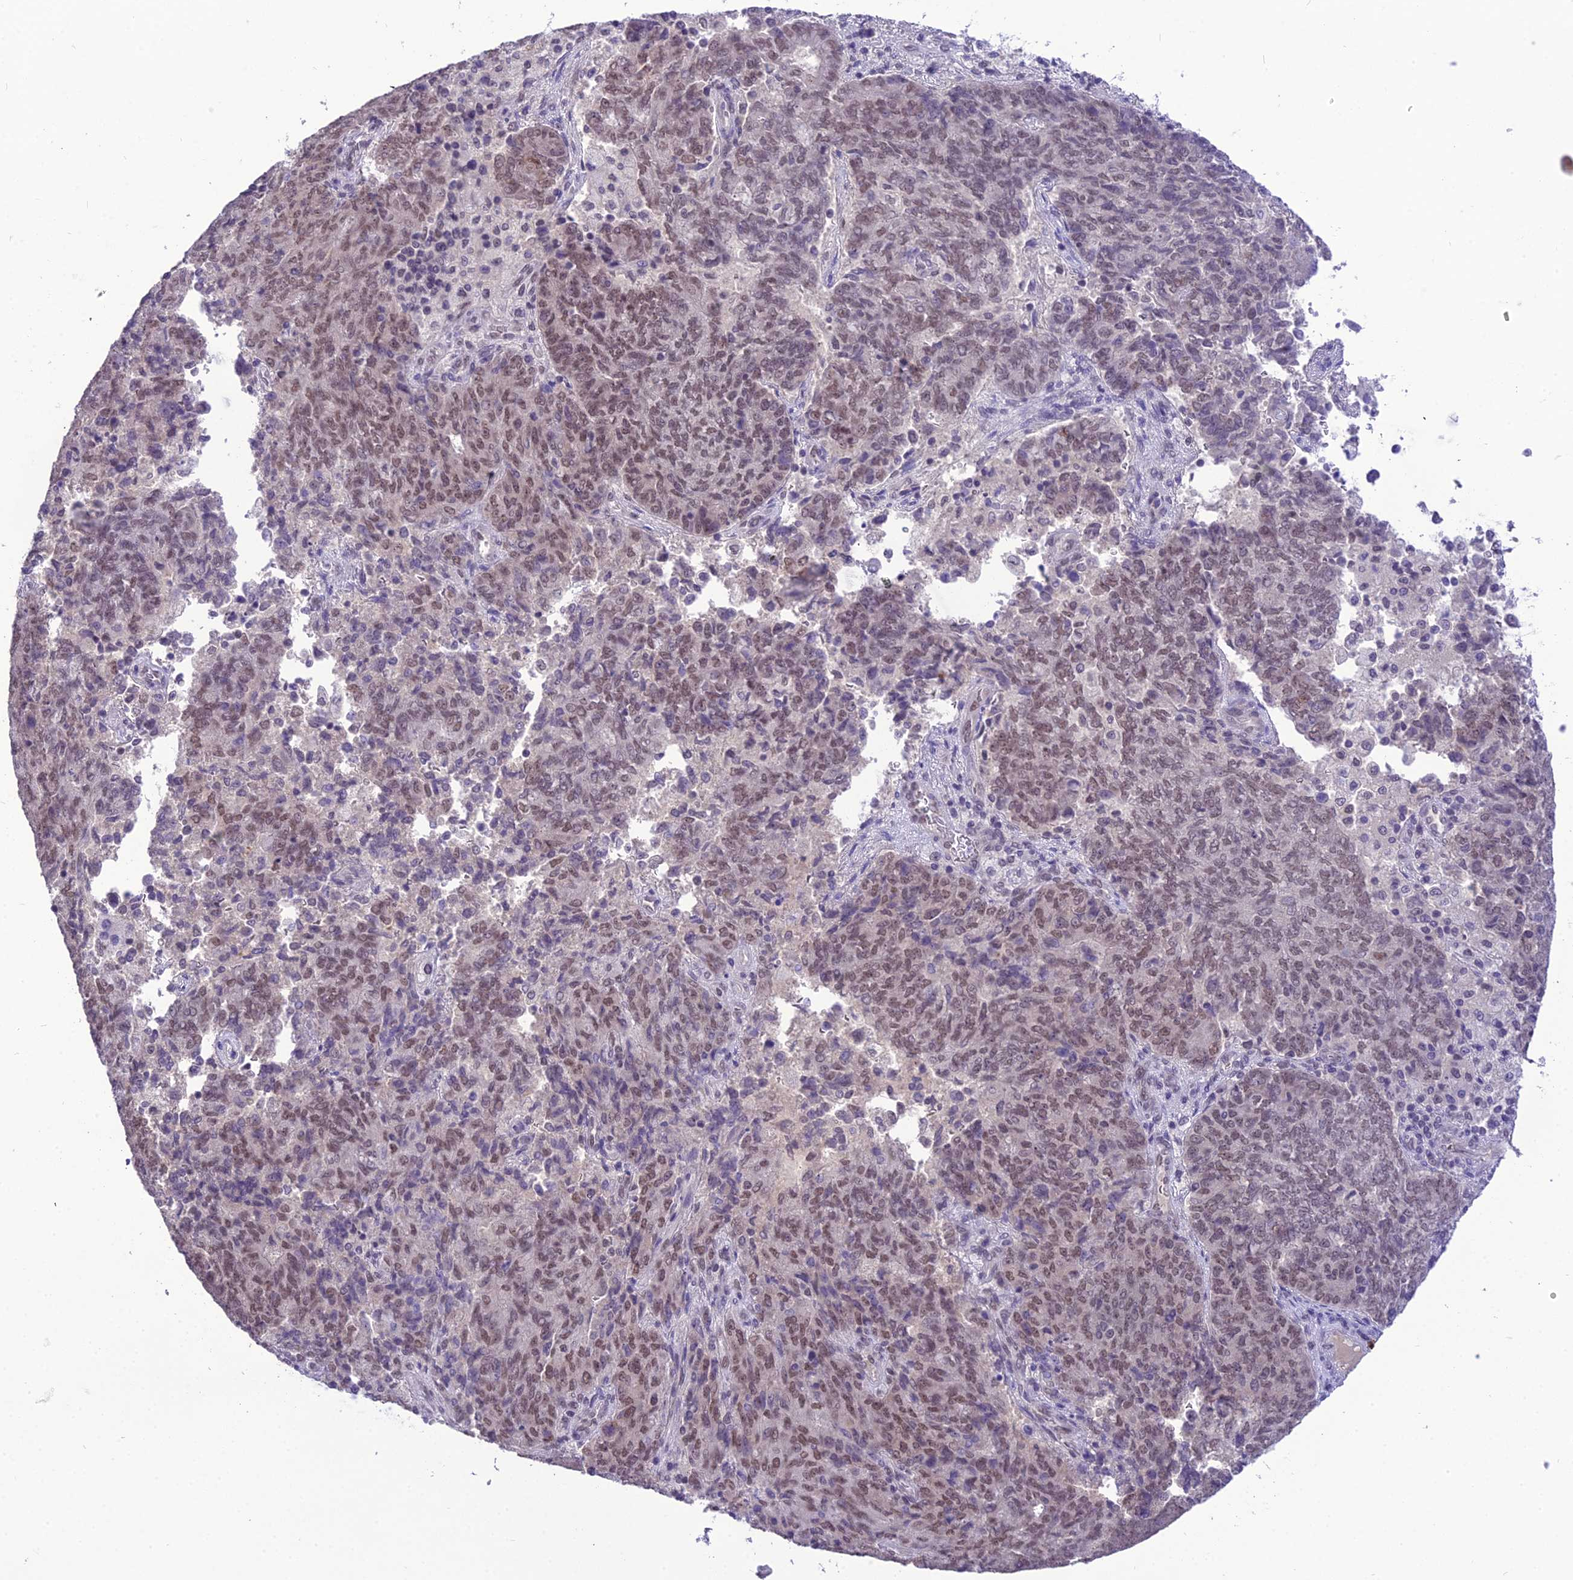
{"staining": {"intensity": "moderate", "quantity": ">75%", "location": "nuclear"}, "tissue": "endometrial cancer", "cell_type": "Tumor cells", "image_type": "cancer", "snomed": [{"axis": "morphology", "description": "Adenocarcinoma, NOS"}, {"axis": "topography", "description": "Endometrium"}], "caption": "Immunohistochemical staining of human endometrial cancer shows medium levels of moderate nuclear protein expression in about >75% of tumor cells.", "gene": "SH3RF3", "patient": {"sex": "female", "age": 80}}